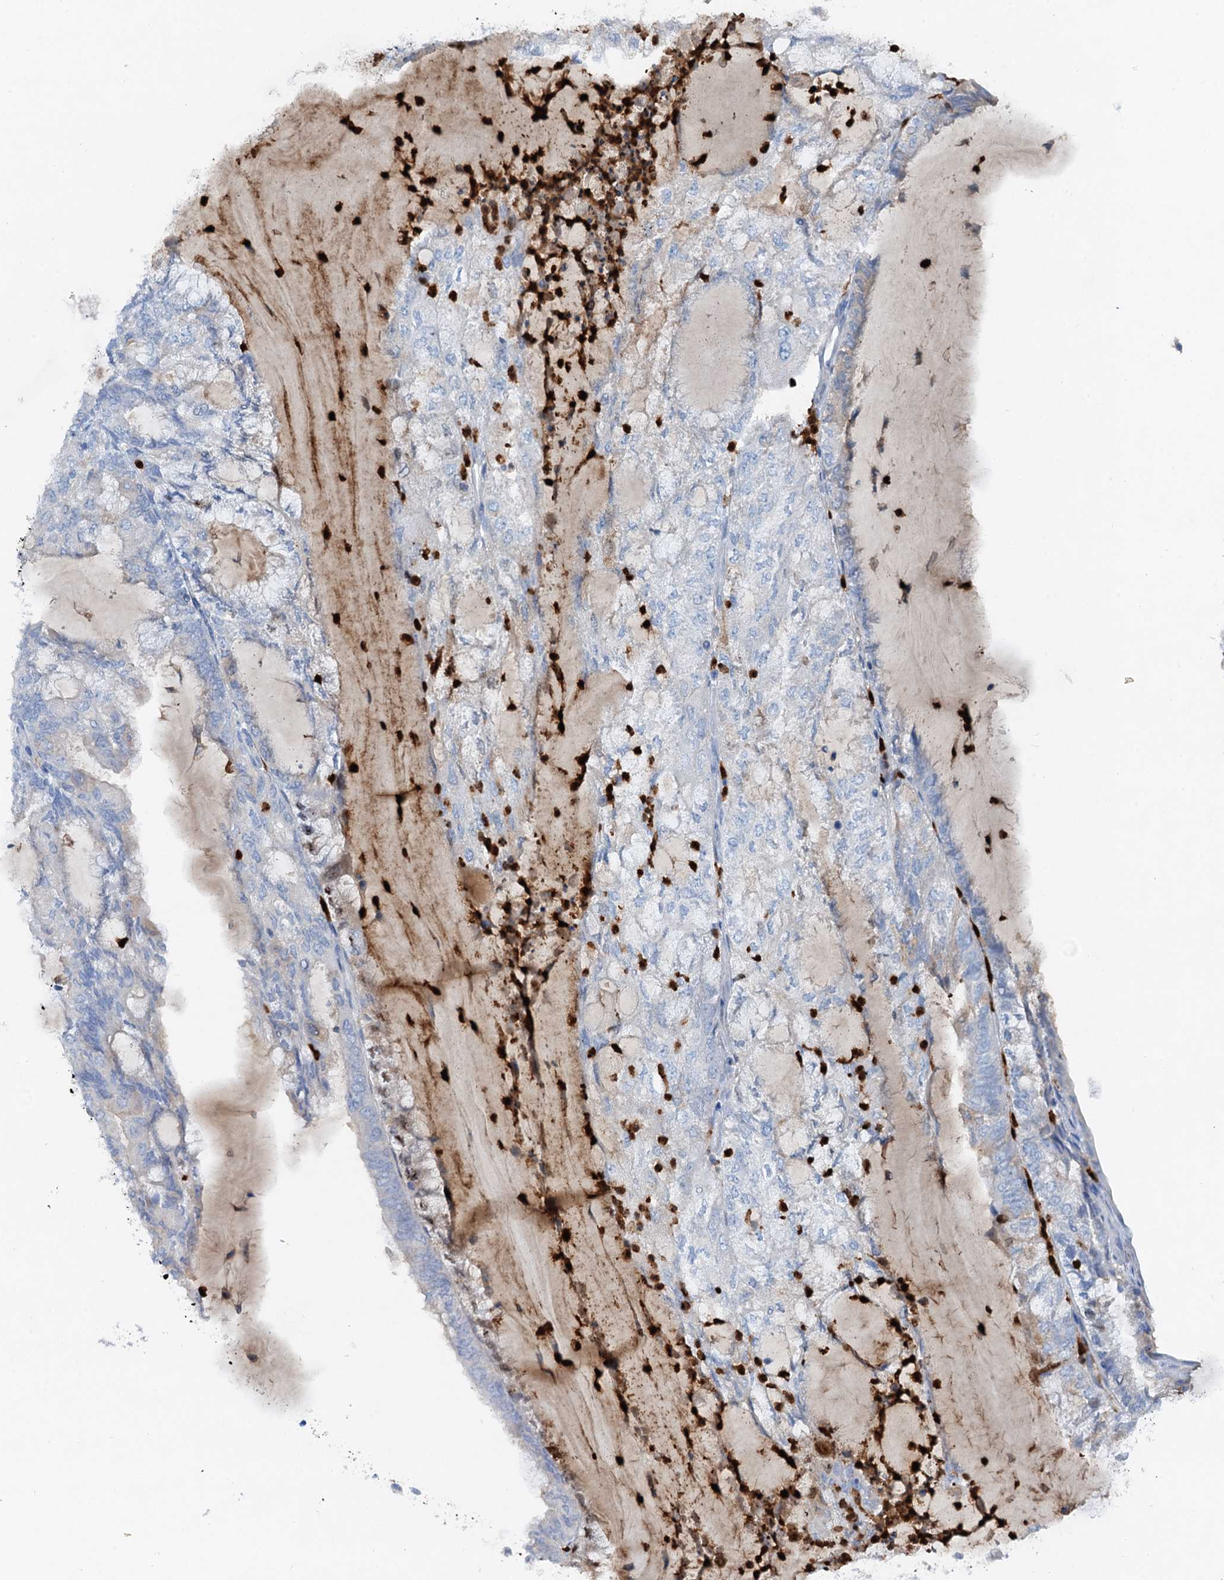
{"staining": {"intensity": "negative", "quantity": "none", "location": "none"}, "tissue": "endometrial cancer", "cell_type": "Tumor cells", "image_type": "cancer", "snomed": [{"axis": "morphology", "description": "Adenocarcinoma, NOS"}, {"axis": "topography", "description": "Endometrium"}], "caption": "The photomicrograph exhibits no significant positivity in tumor cells of endometrial cancer (adenocarcinoma). The staining is performed using DAB brown chromogen with nuclei counter-stained in using hematoxylin.", "gene": "OTOA", "patient": {"sex": "female", "age": 81}}